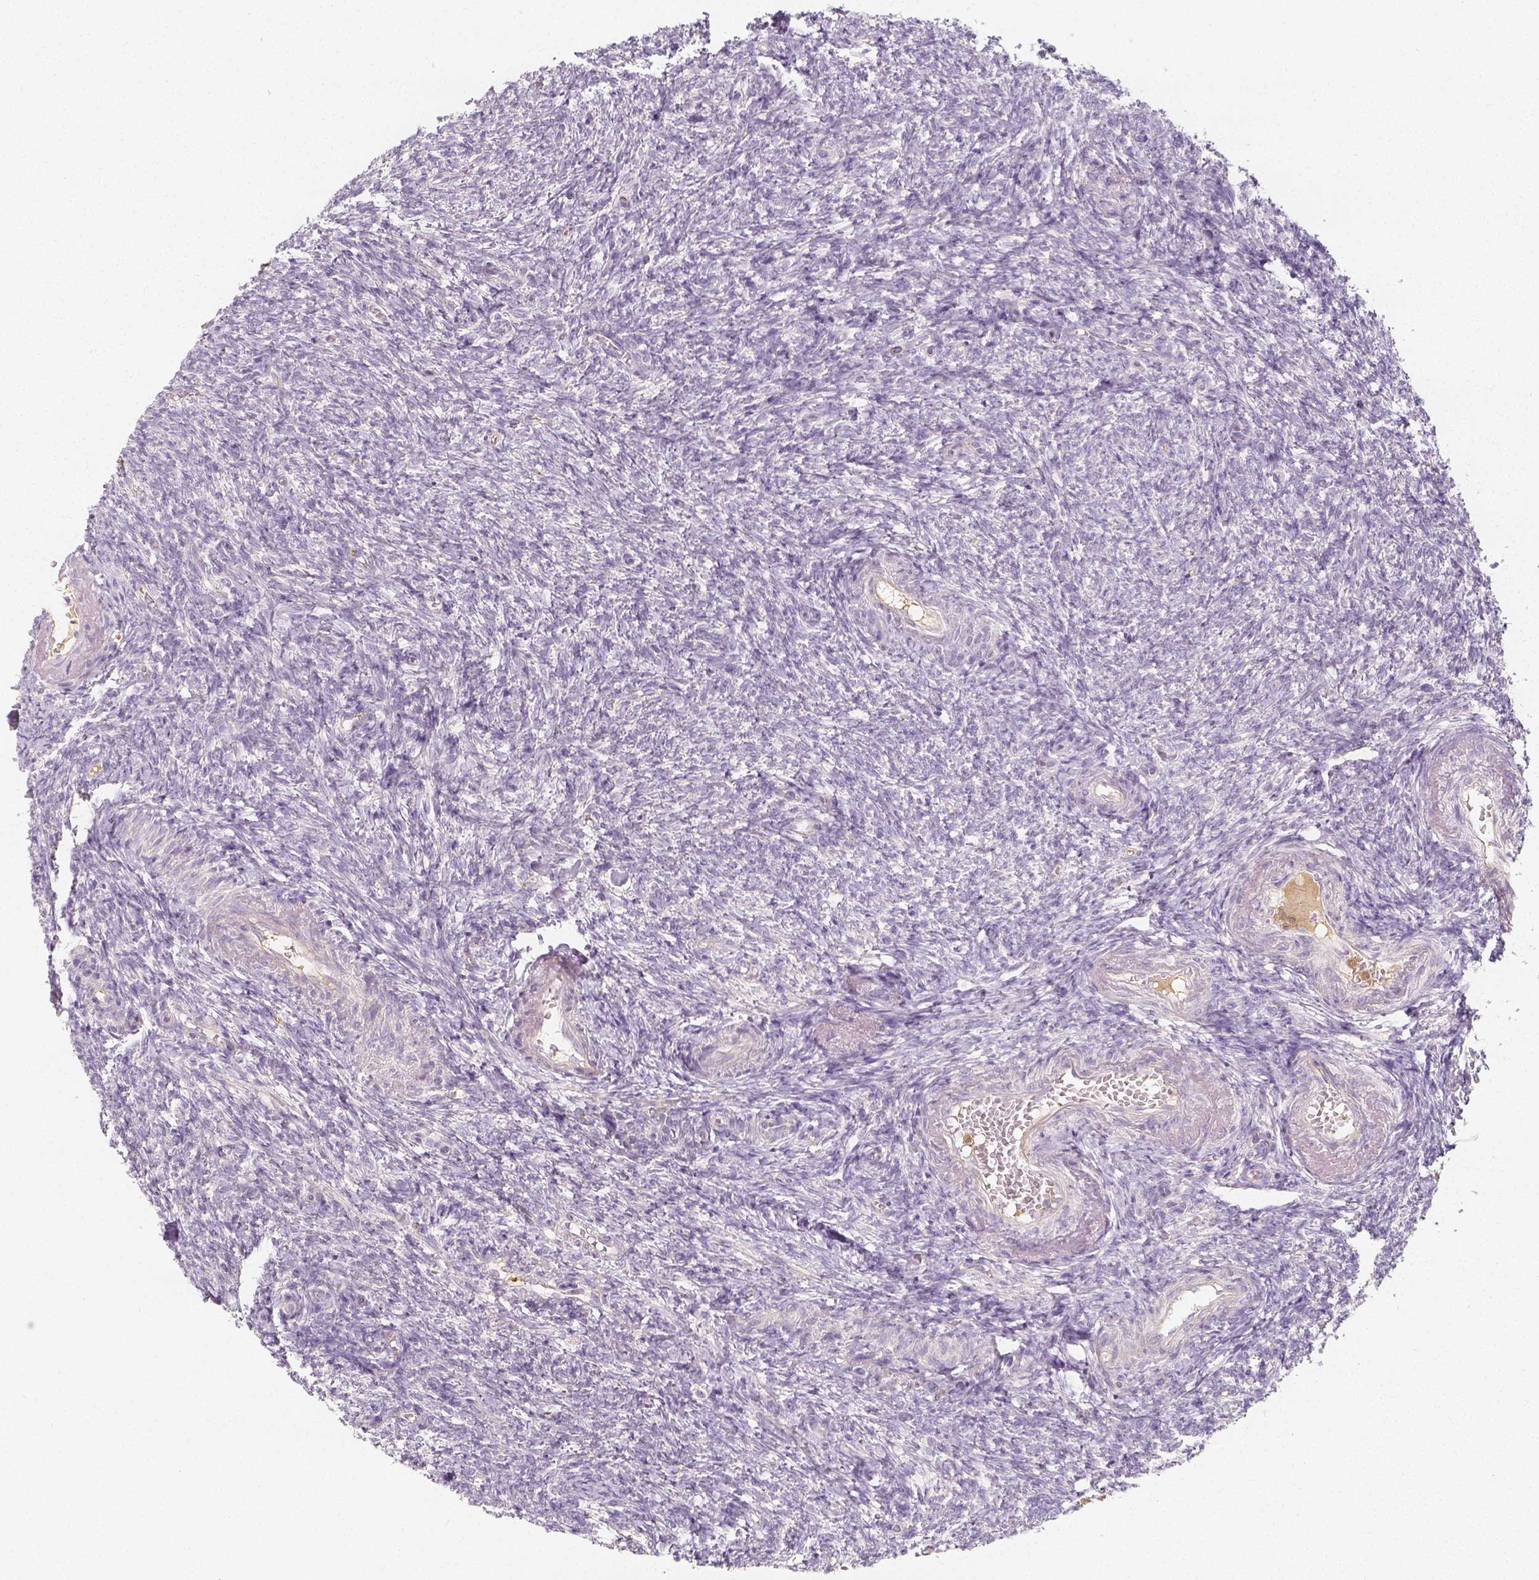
{"staining": {"intensity": "moderate", "quantity": ">75%", "location": "cytoplasmic/membranous"}, "tissue": "ovary", "cell_type": "Follicle cells", "image_type": "normal", "snomed": [{"axis": "morphology", "description": "Normal tissue, NOS"}, {"axis": "topography", "description": "Ovary"}], "caption": "This micrograph shows normal ovary stained with immunohistochemistry to label a protein in brown. The cytoplasmic/membranous of follicle cells show moderate positivity for the protein. Nuclei are counter-stained blue.", "gene": "PTPRJ", "patient": {"sex": "female", "age": 39}}